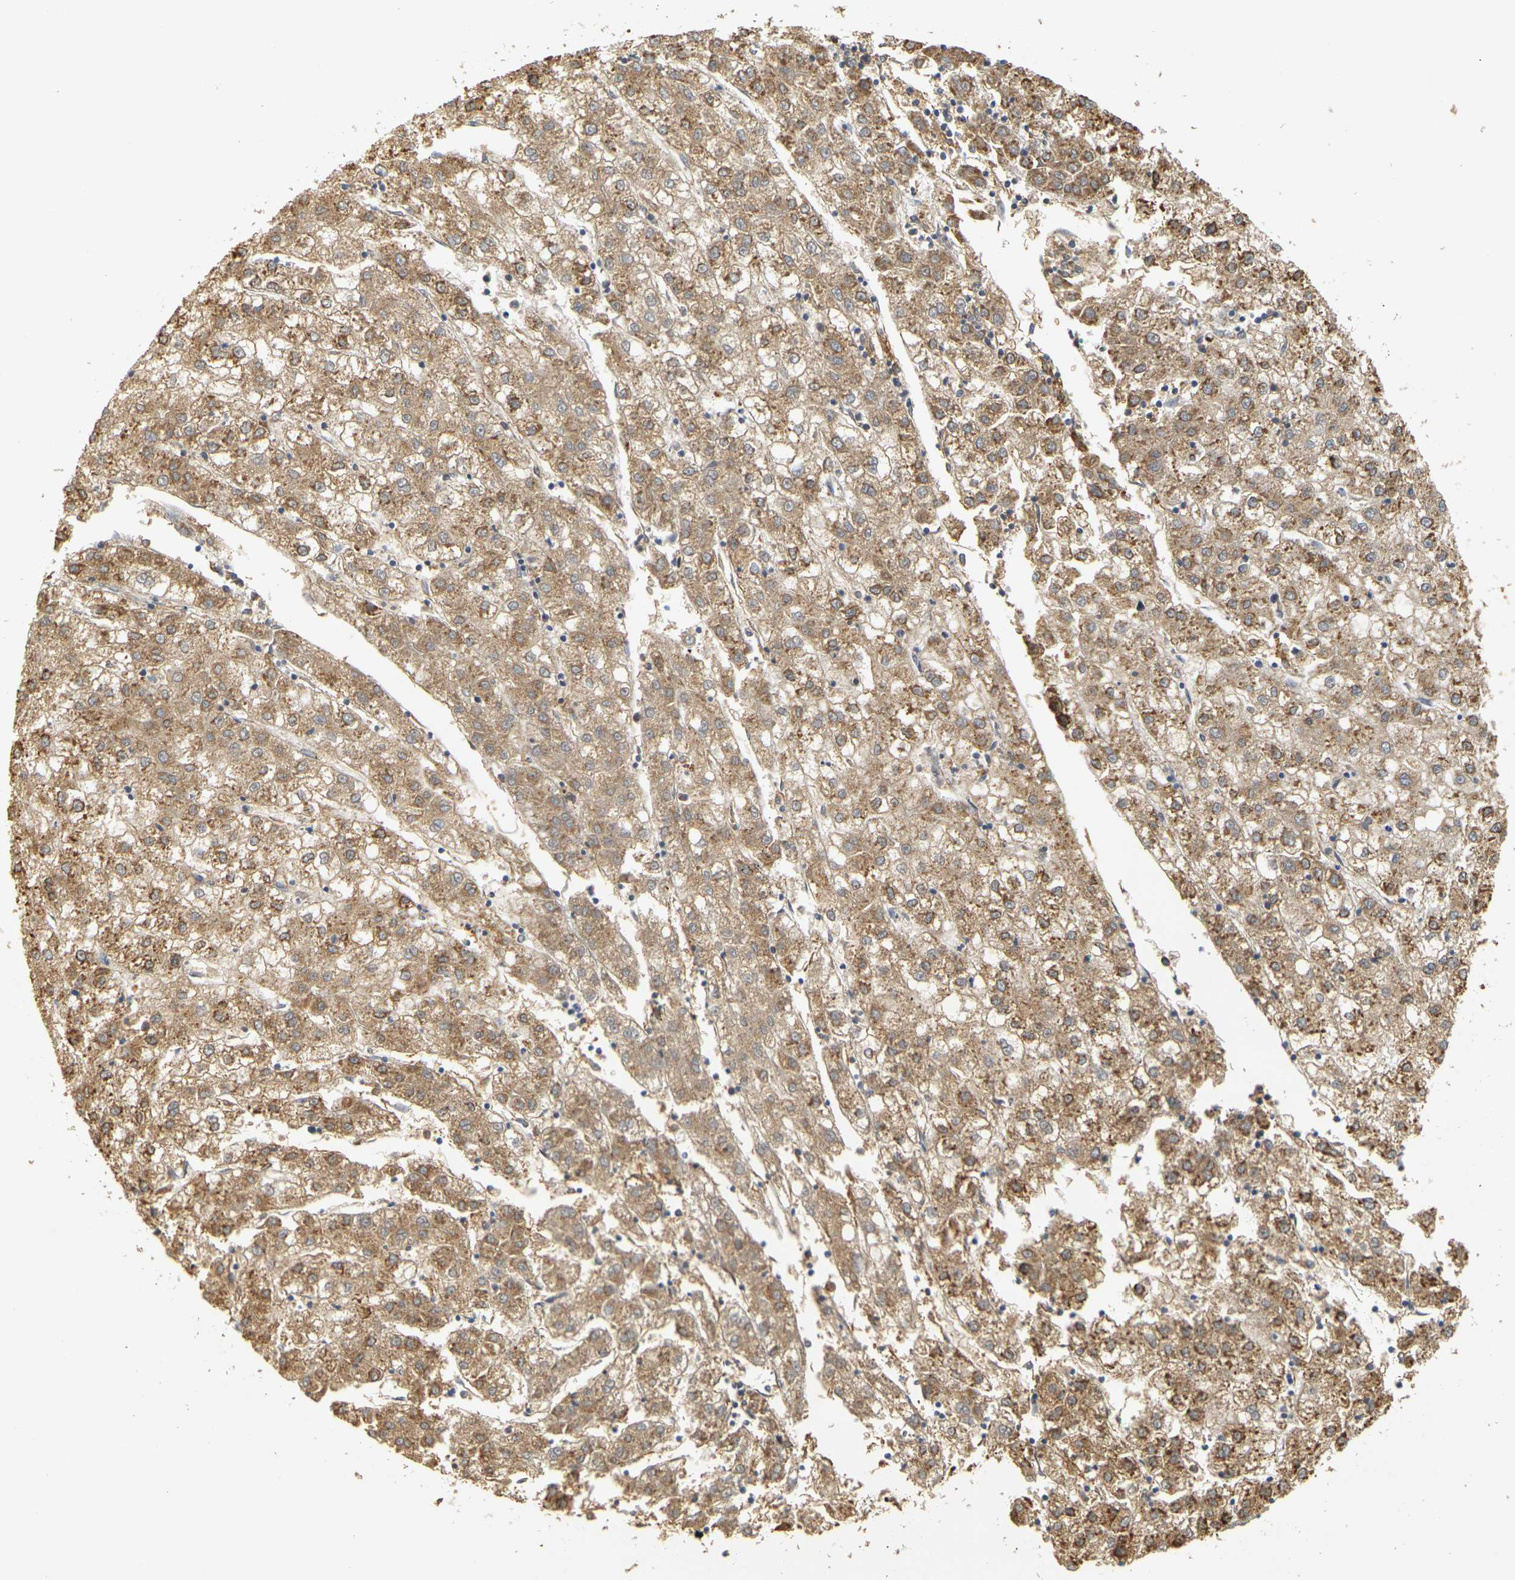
{"staining": {"intensity": "moderate", "quantity": ">75%", "location": "cytoplasmic/membranous"}, "tissue": "liver cancer", "cell_type": "Tumor cells", "image_type": "cancer", "snomed": [{"axis": "morphology", "description": "Carcinoma, Hepatocellular, NOS"}, {"axis": "topography", "description": "Liver"}], "caption": "This is an image of immunohistochemistry (IHC) staining of liver hepatocellular carcinoma, which shows moderate positivity in the cytoplasmic/membranous of tumor cells.", "gene": "MEGF9", "patient": {"sex": "male", "age": 72}}